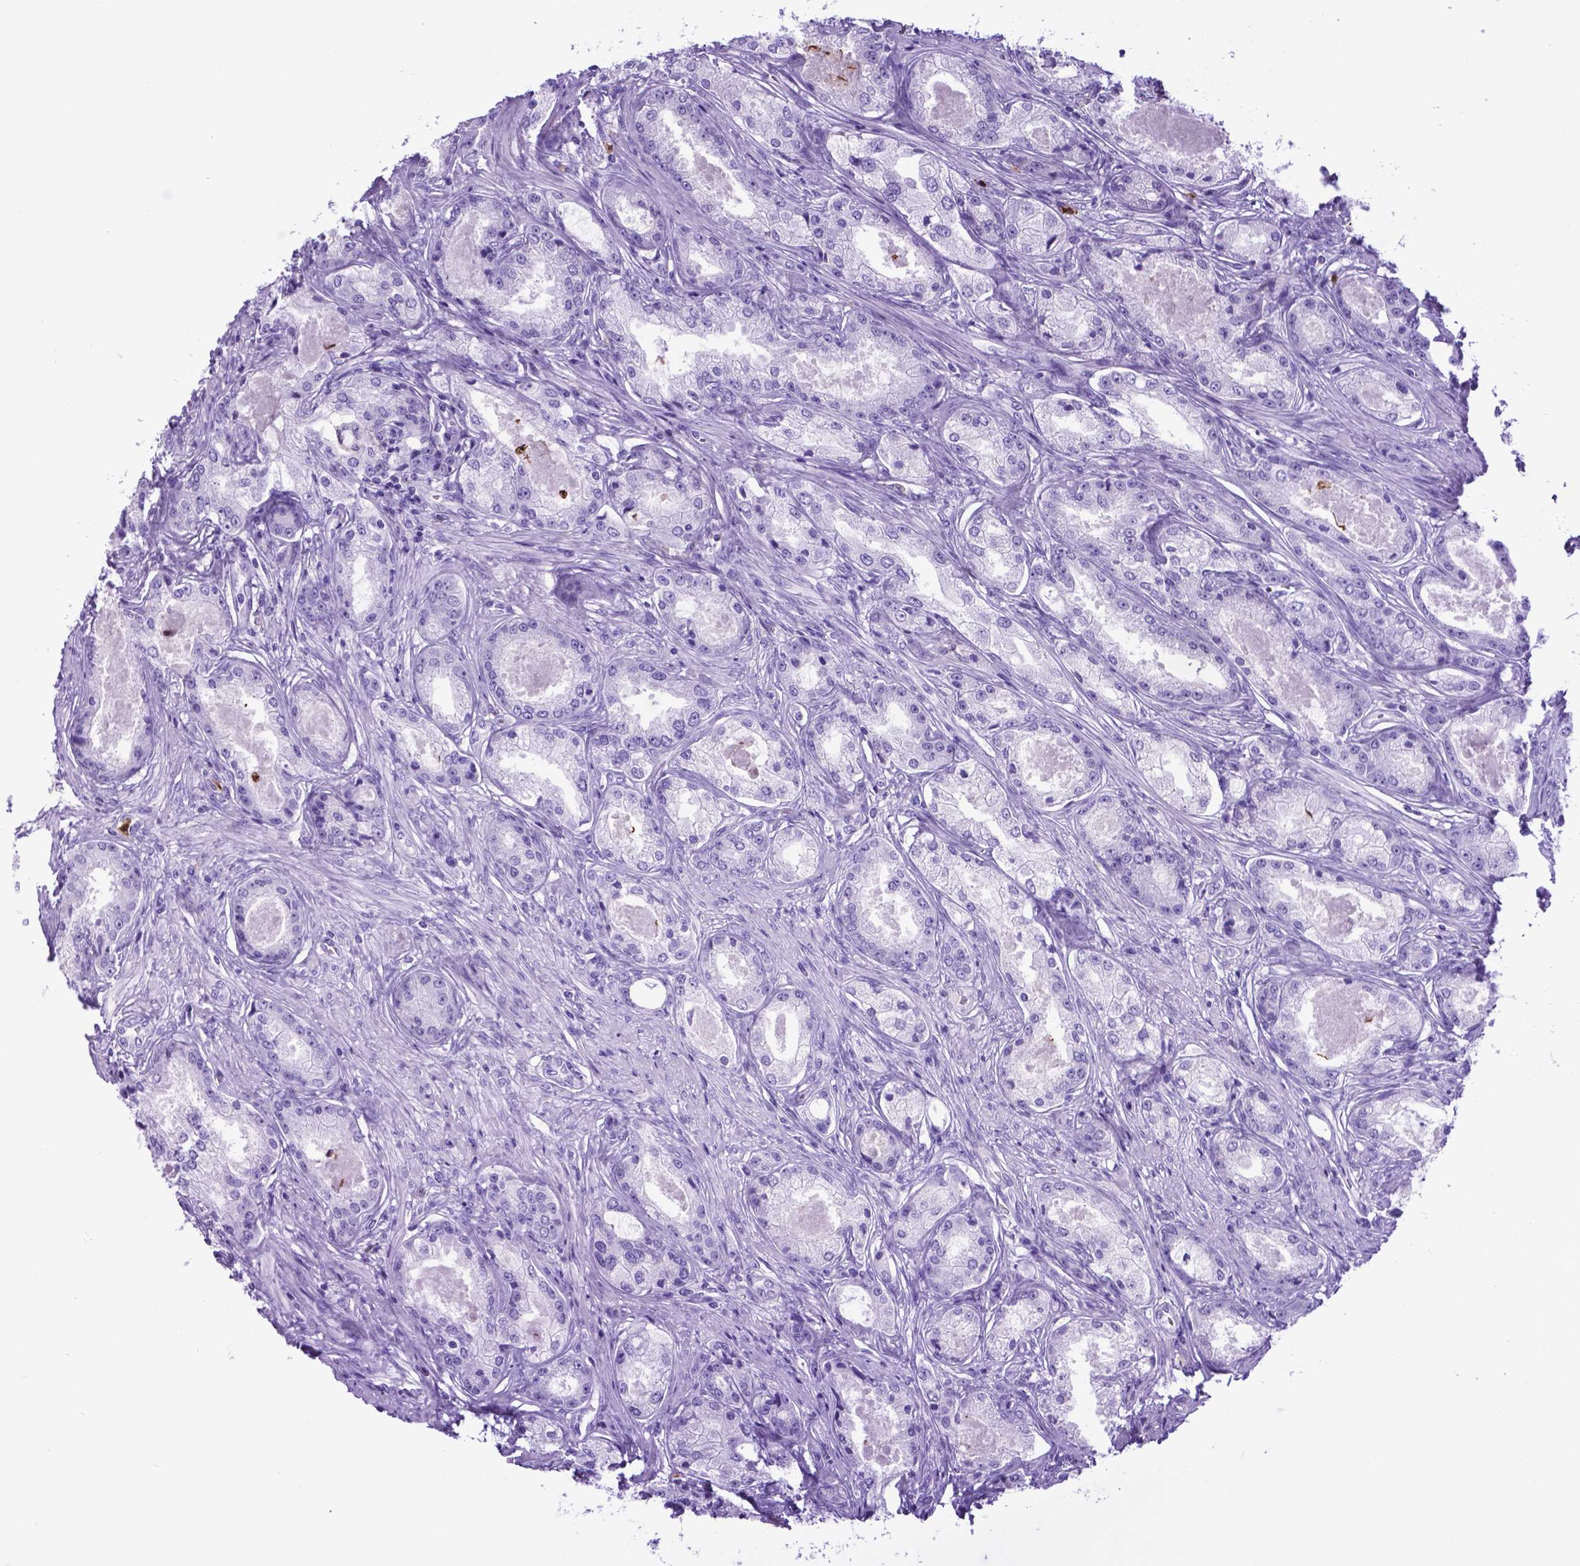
{"staining": {"intensity": "negative", "quantity": "none", "location": "none"}, "tissue": "prostate cancer", "cell_type": "Tumor cells", "image_type": "cancer", "snomed": [{"axis": "morphology", "description": "Adenocarcinoma, Low grade"}, {"axis": "topography", "description": "Prostate"}], "caption": "The histopathology image reveals no significant positivity in tumor cells of prostate low-grade adenocarcinoma.", "gene": "LZTR1", "patient": {"sex": "male", "age": 68}}